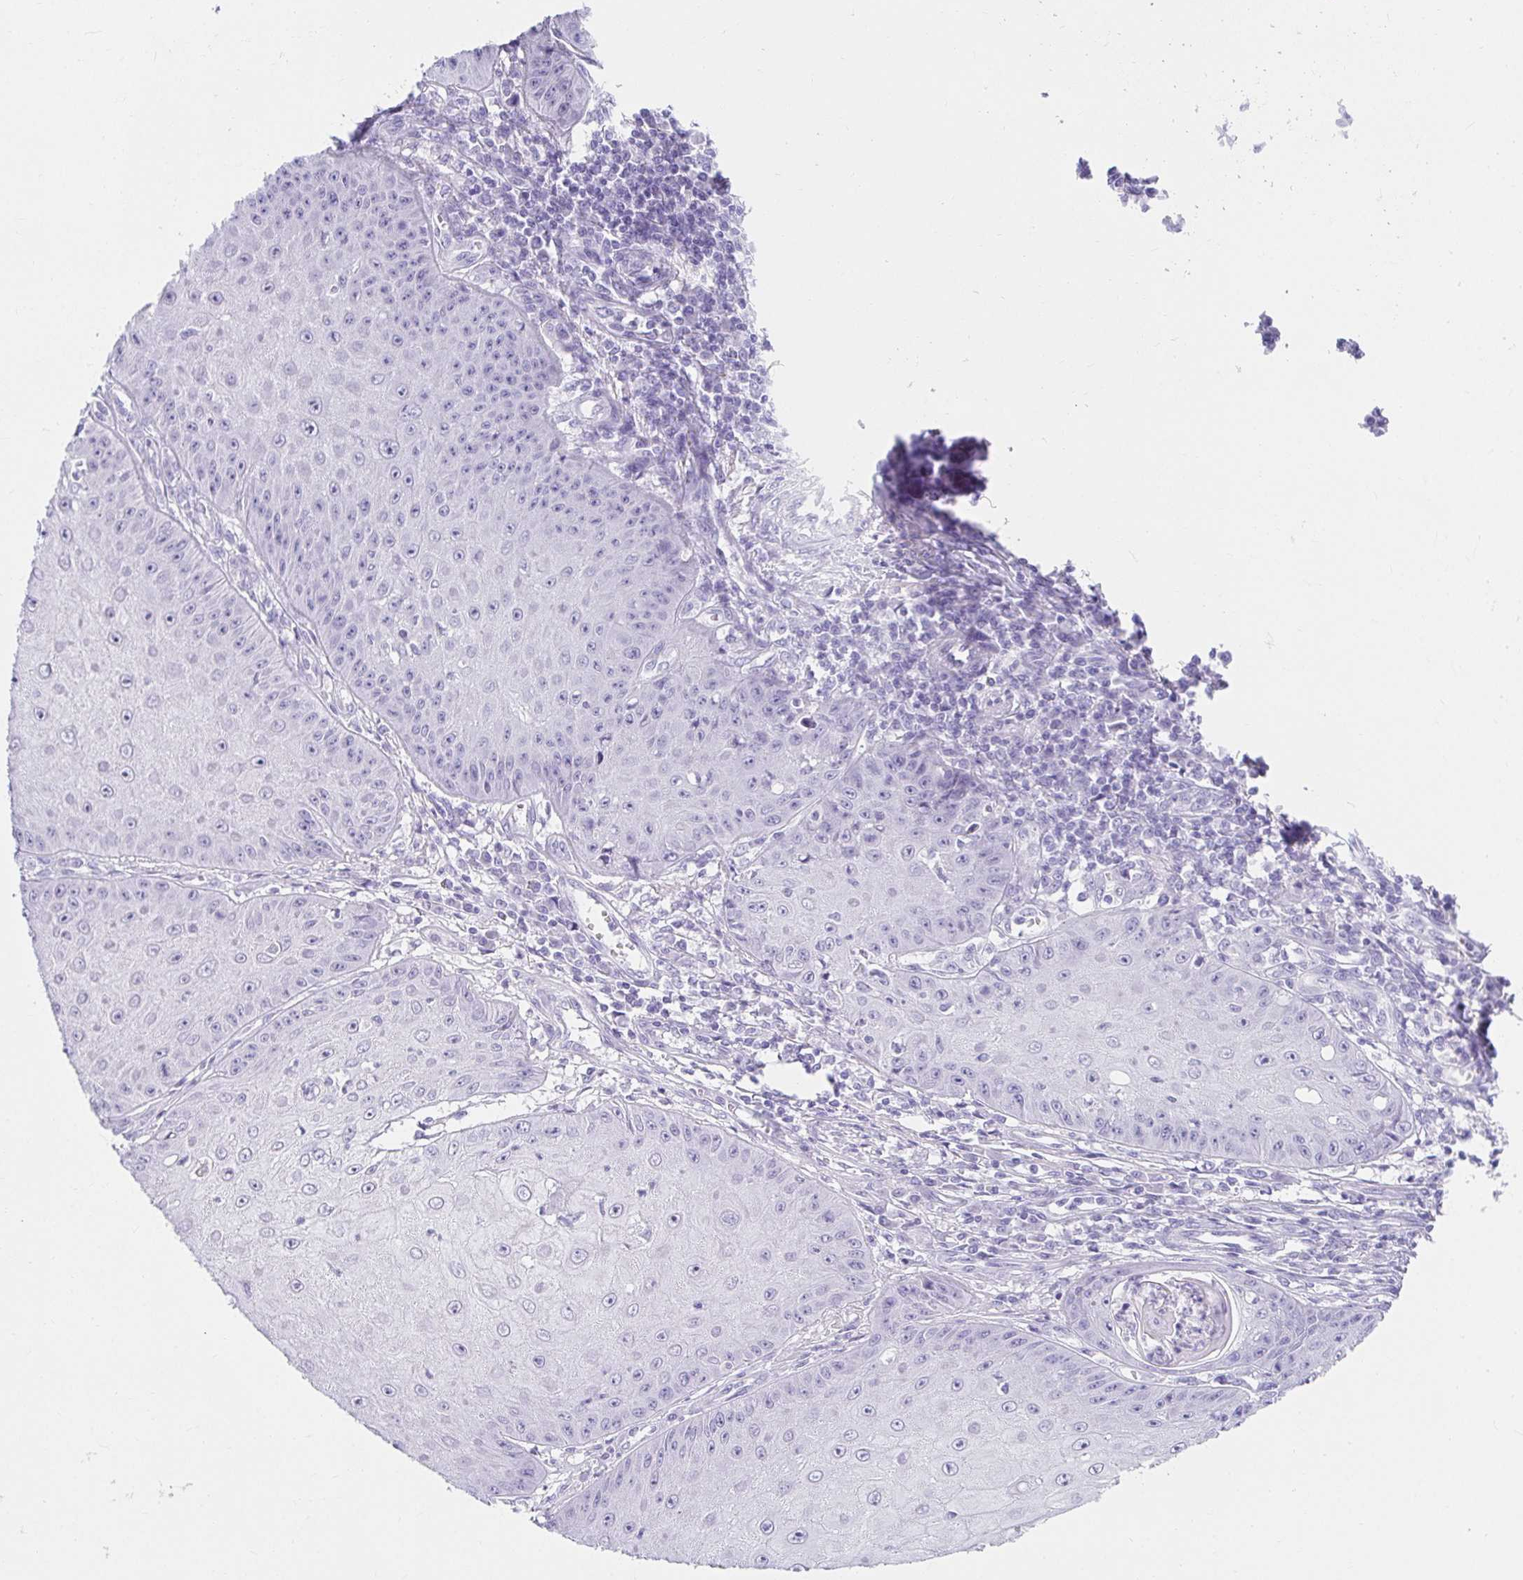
{"staining": {"intensity": "negative", "quantity": "none", "location": "none"}, "tissue": "skin cancer", "cell_type": "Tumor cells", "image_type": "cancer", "snomed": [{"axis": "morphology", "description": "Squamous cell carcinoma, NOS"}, {"axis": "topography", "description": "Skin"}], "caption": "DAB immunohistochemical staining of skin cancer (squamous cell carcinoma) shows no significant positivity in tumor cells.", "gene": "VGLL1", "patient": {"sex": "male", "age": 70}}